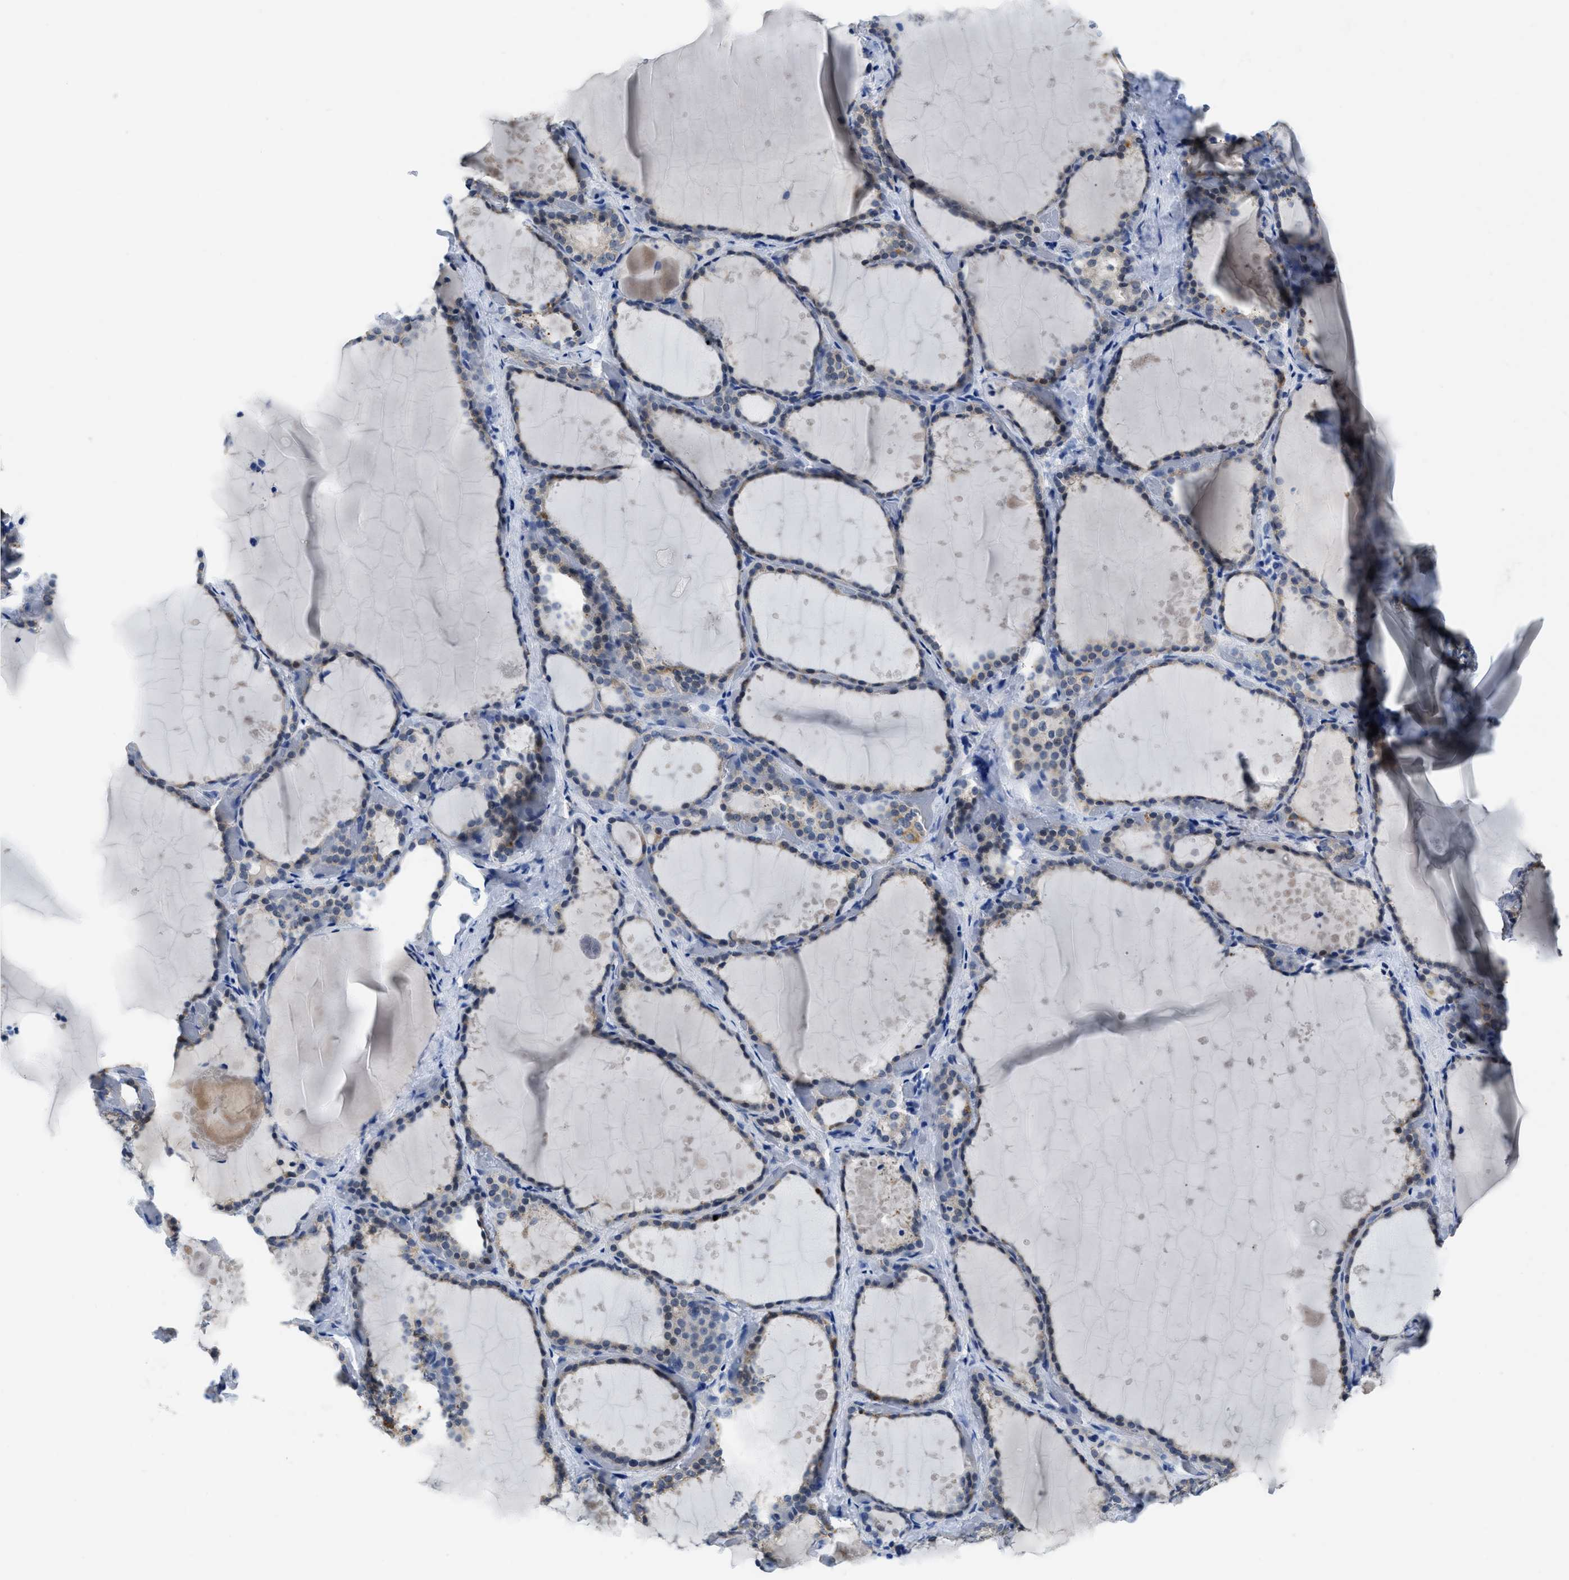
{"staining": {"intensity": "weak", "quantity": "<25%", "location": "cytoplasmic/membranous"}, "tissue": "thyroid gland", "cell_type": "Glandular cells", "image_type": "normal", "snomed": [{"axis": "morphology", "description": "Normal tissue, NOS"}, {"axis": "topography", "description": "Thyroid gland"}], "caption": "Protein analysis of normal thyroid gland shows no significant positivity in glandular cells.", "gene": "ETFA", "patient": {"sex": "female", "age": 44}}